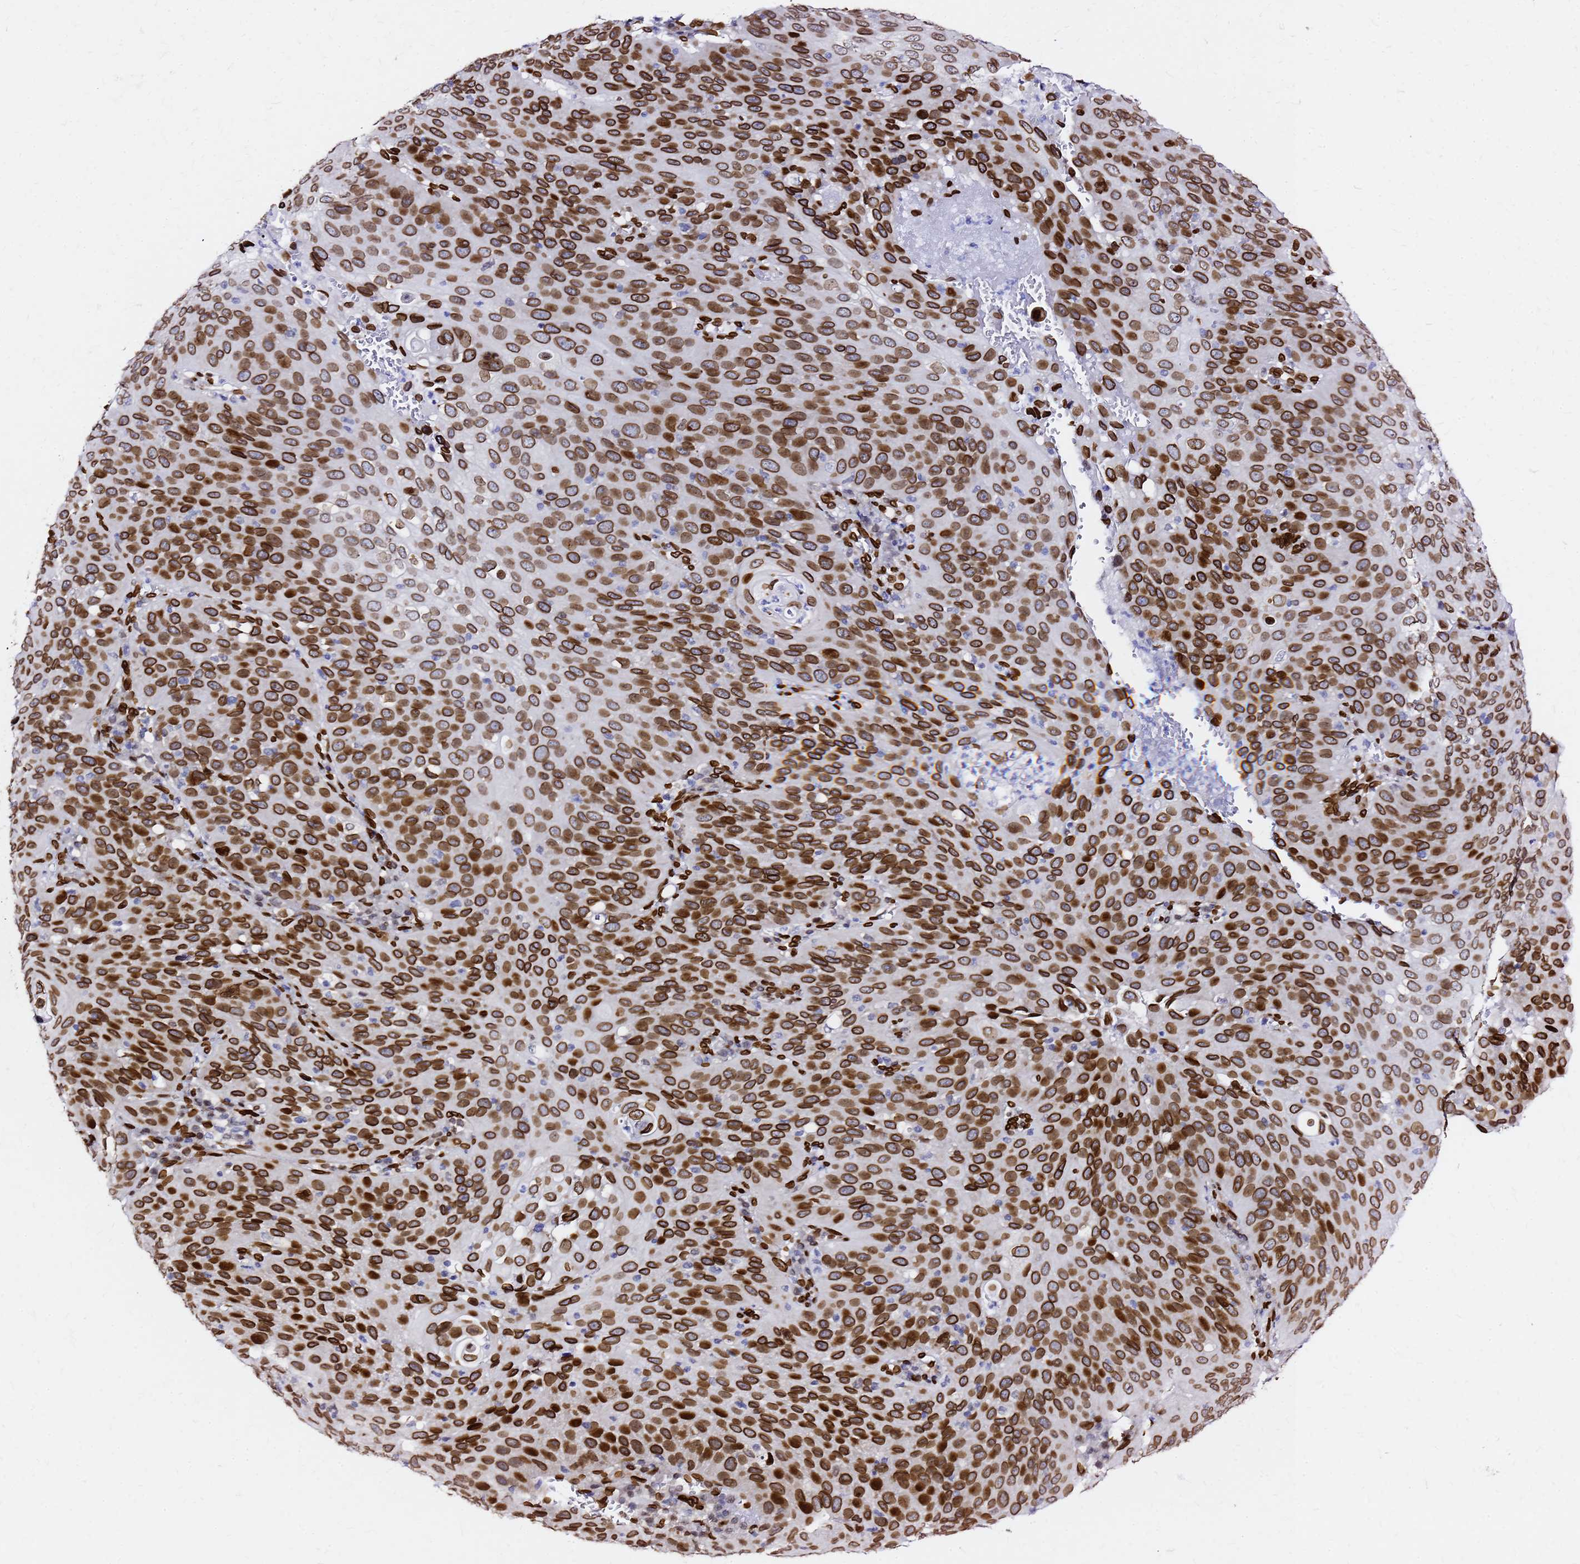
{"staining": {"intensity": "strong", "quantity": ">75%", "location": "cytoplasmic/membranous,nuclear"}, "tissue": "cervical cancer", "cell_type": "Tumor cells", "image_type": "cancer", "snomed": [{"axis": "morphology", "description": "Squamous cell carcinoma, NOS"}, {"axis": "topography", "description": "Cervix"}], "caption": "Immunohistochemistry (IHC) of human cervical cancer (squamous cell carcinoma) reveals high levels of strong cytoplasmic/membranous and nuclear positivity in about >75% of tumor cells.", "gene": "C6orf141", "patient": {"sex": "female", "age": 36}}